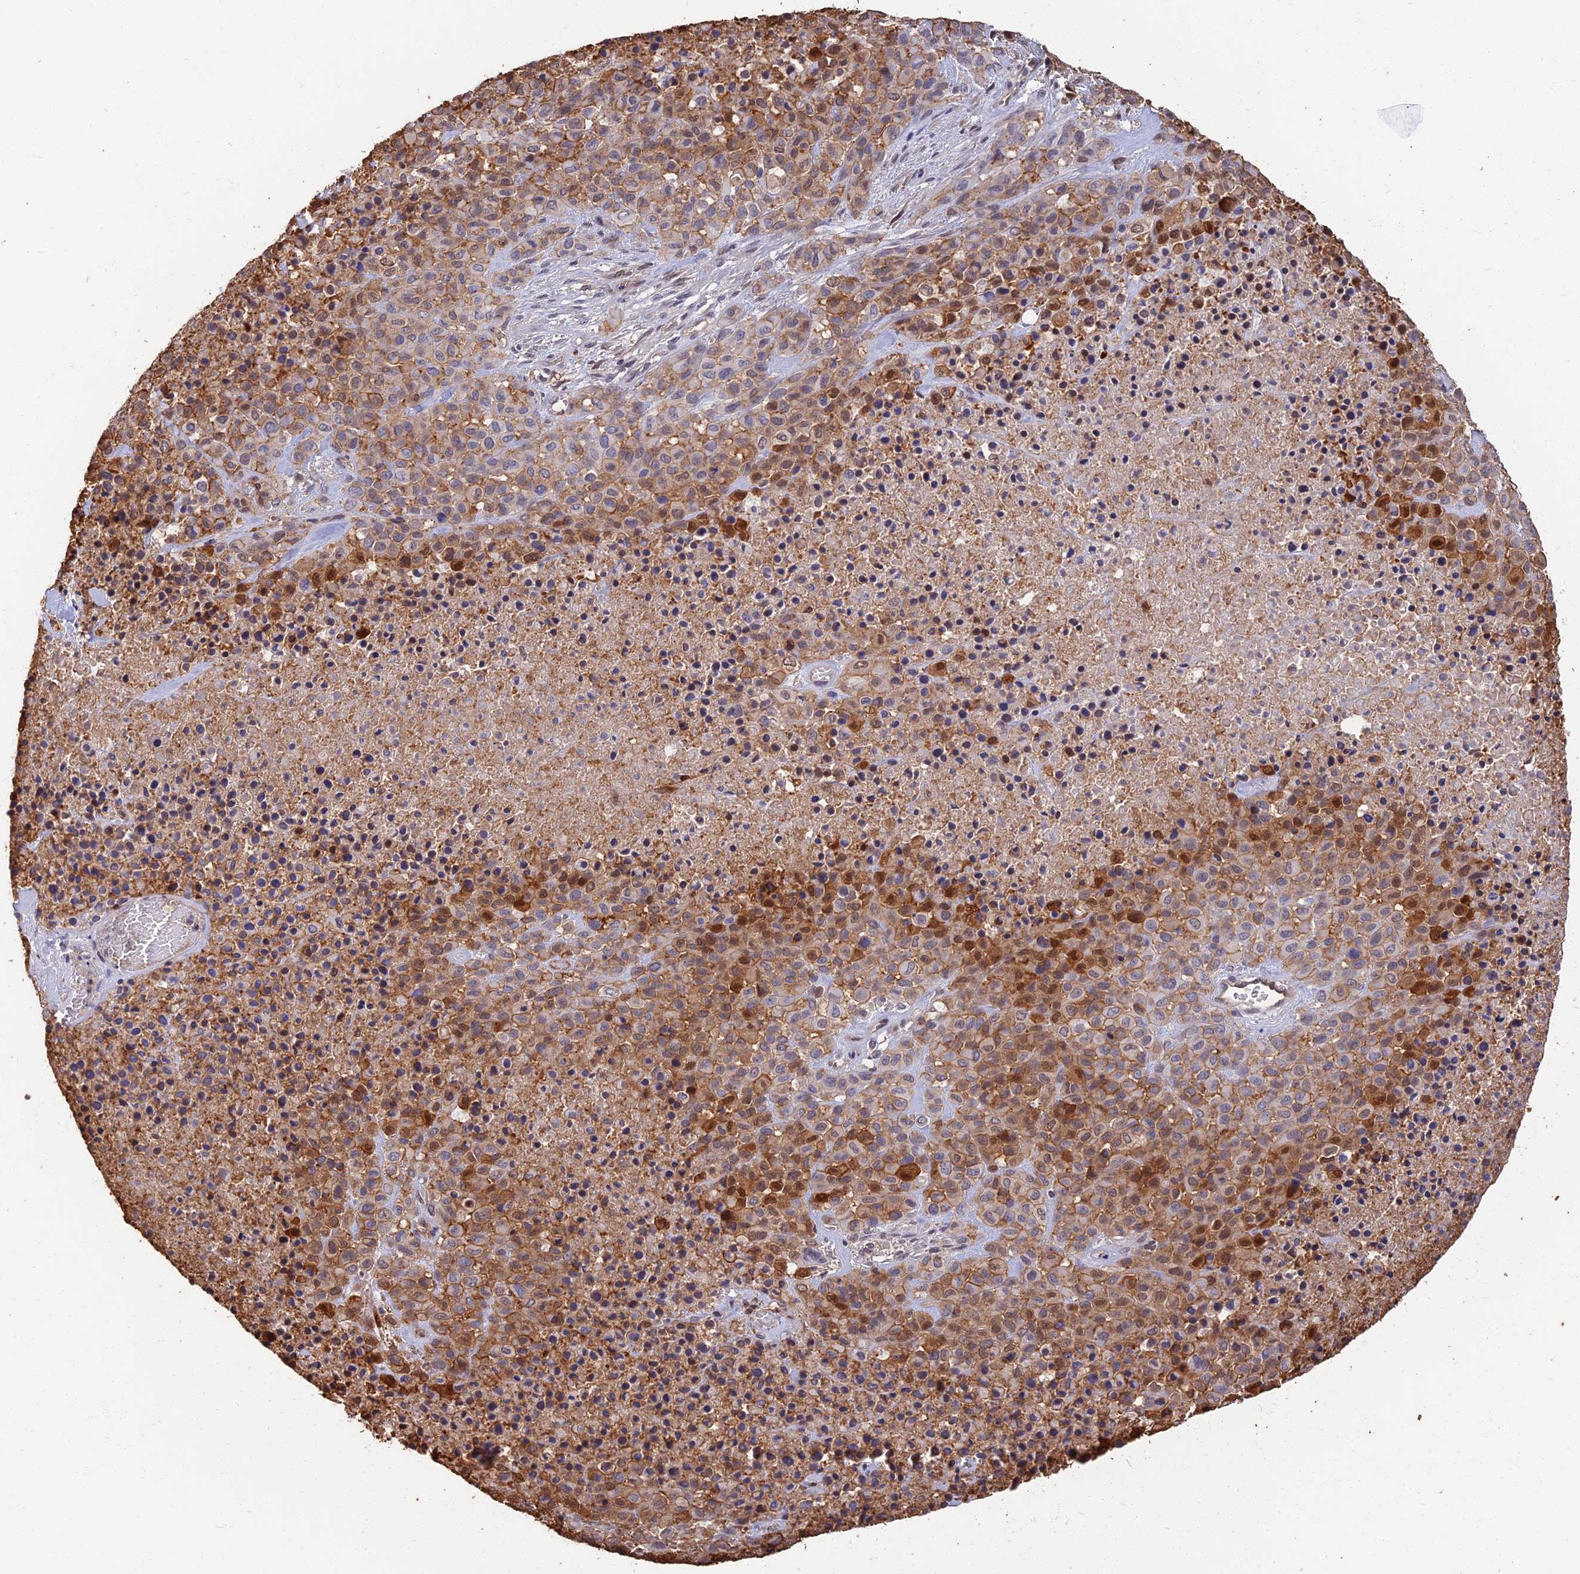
{"staining": {"intensity": "strong", "quantity": "25%-75%", "location": "cytoplasmic/membranous,nuclear"}, "tissue": "melanoma", "cell_type": "Tumor cells", "image_type": "cancer", "snomed": [{"axis": "morphology", "description": "Malignant melanoma, Metastatic site"}, {"axis": "topography", "description": "Skin"}], "caption": "This photomicrograph exhibits malignant melanoma (metastatic site) stained with IHC to label a protein in brown. The cytoplasmic/membranous and nuclear of tumor cells show strong positivity for the protein. Nuclei are counter-stained blue.", "gene": "LRRN3", "patient": {"sex": "female", "age": 81}}